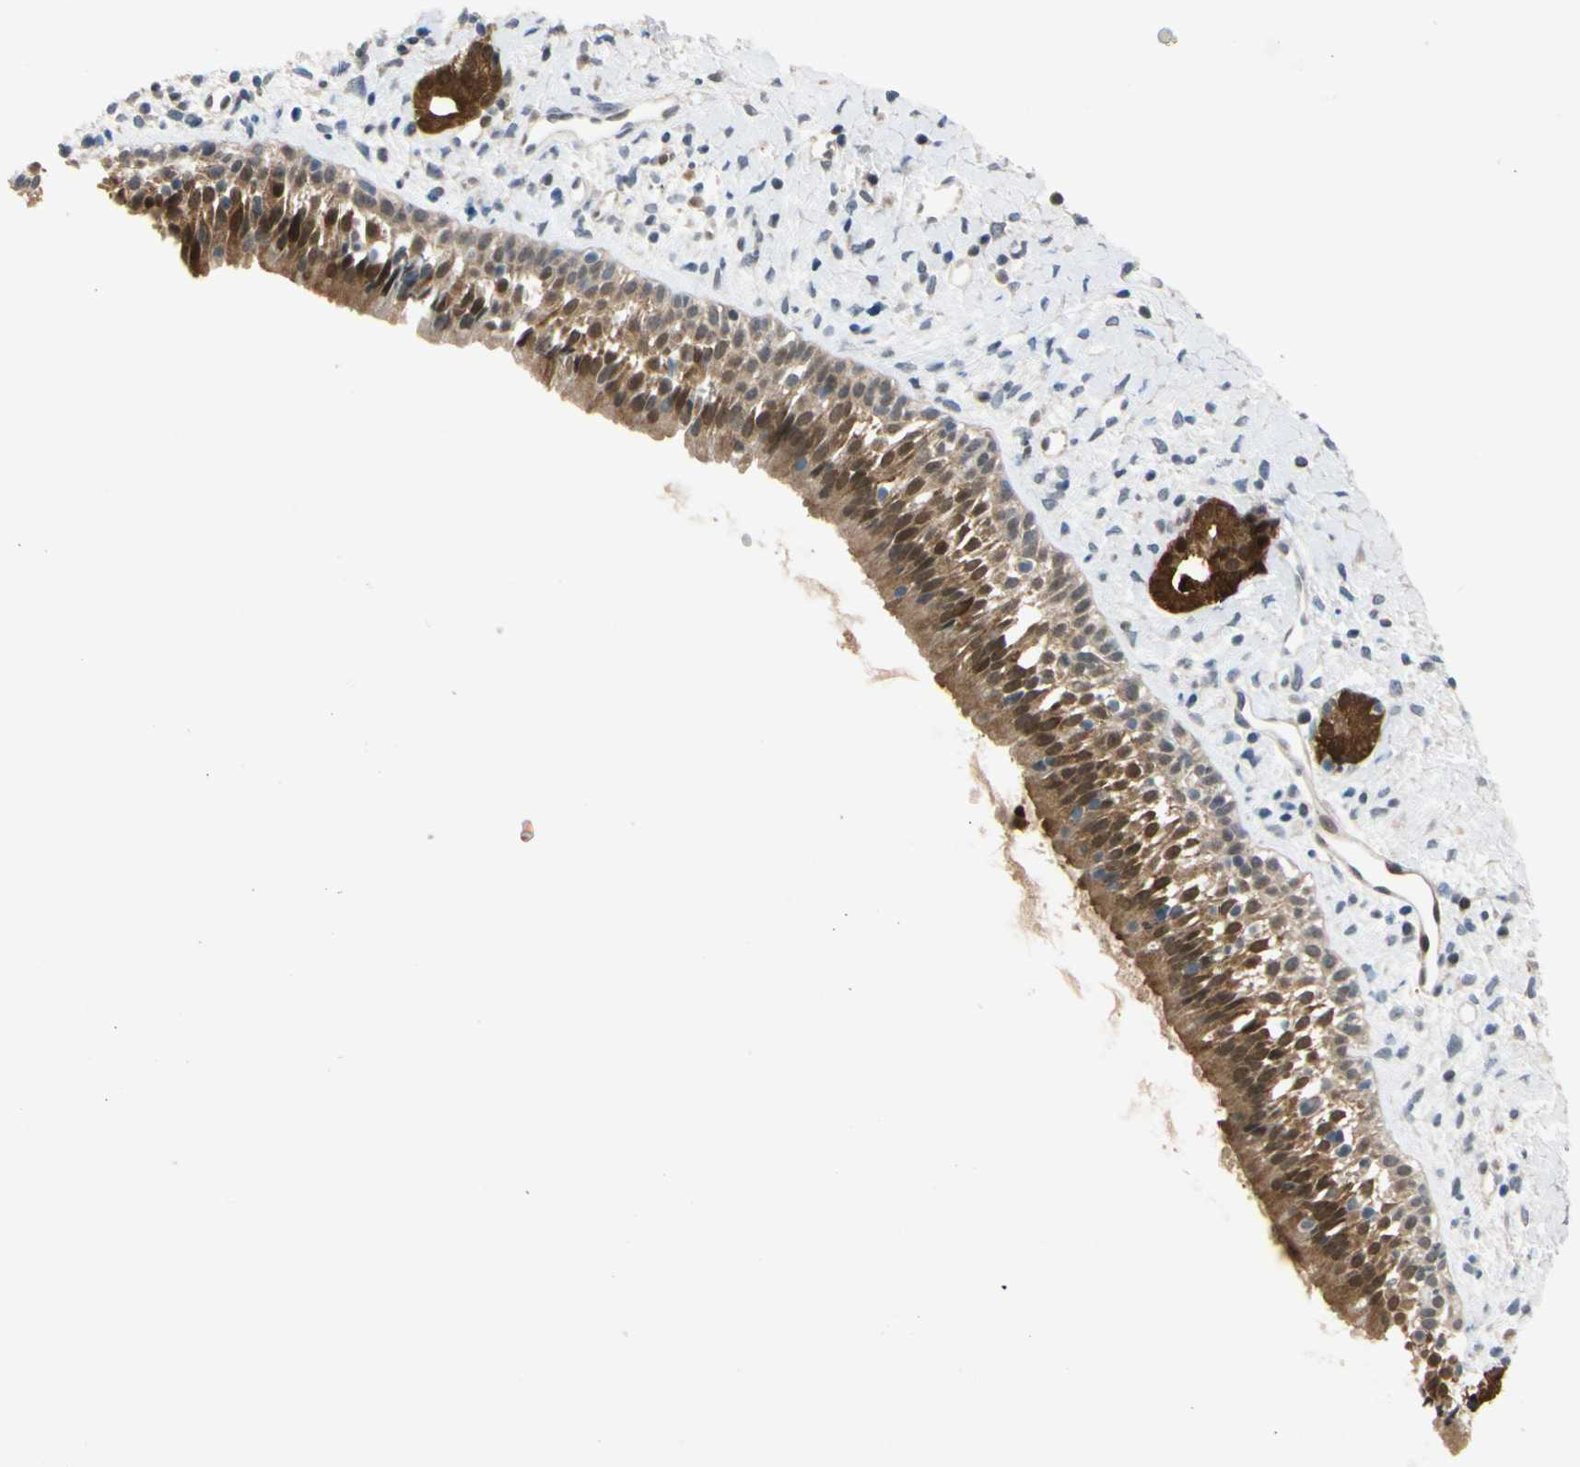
{"staining": {"intensity": "strong", "quantity": ">75%", "location": "cytoplasmic/membranous,nuclear"}, "tissue": "nasopharynx", "cell_type": "Respiratory epithelial cells", "image_type": "normal", "snomed": [{"axis": "morphology", "description": "Normal tissue, NOS"}, {"axis": "topography", "description": "Nasopharynx"}], "caption": "The image reveals a brown stain indicating the presence of a protein in the cytoplasmic/membranous,nuclear of respiratory epithelial cells in nasopharynx. Ihc stains the protein of interest in brown and the nuclei are stained blue.", "gene": "RIOX2", "patient": {"sex": "male", "age": 22}}